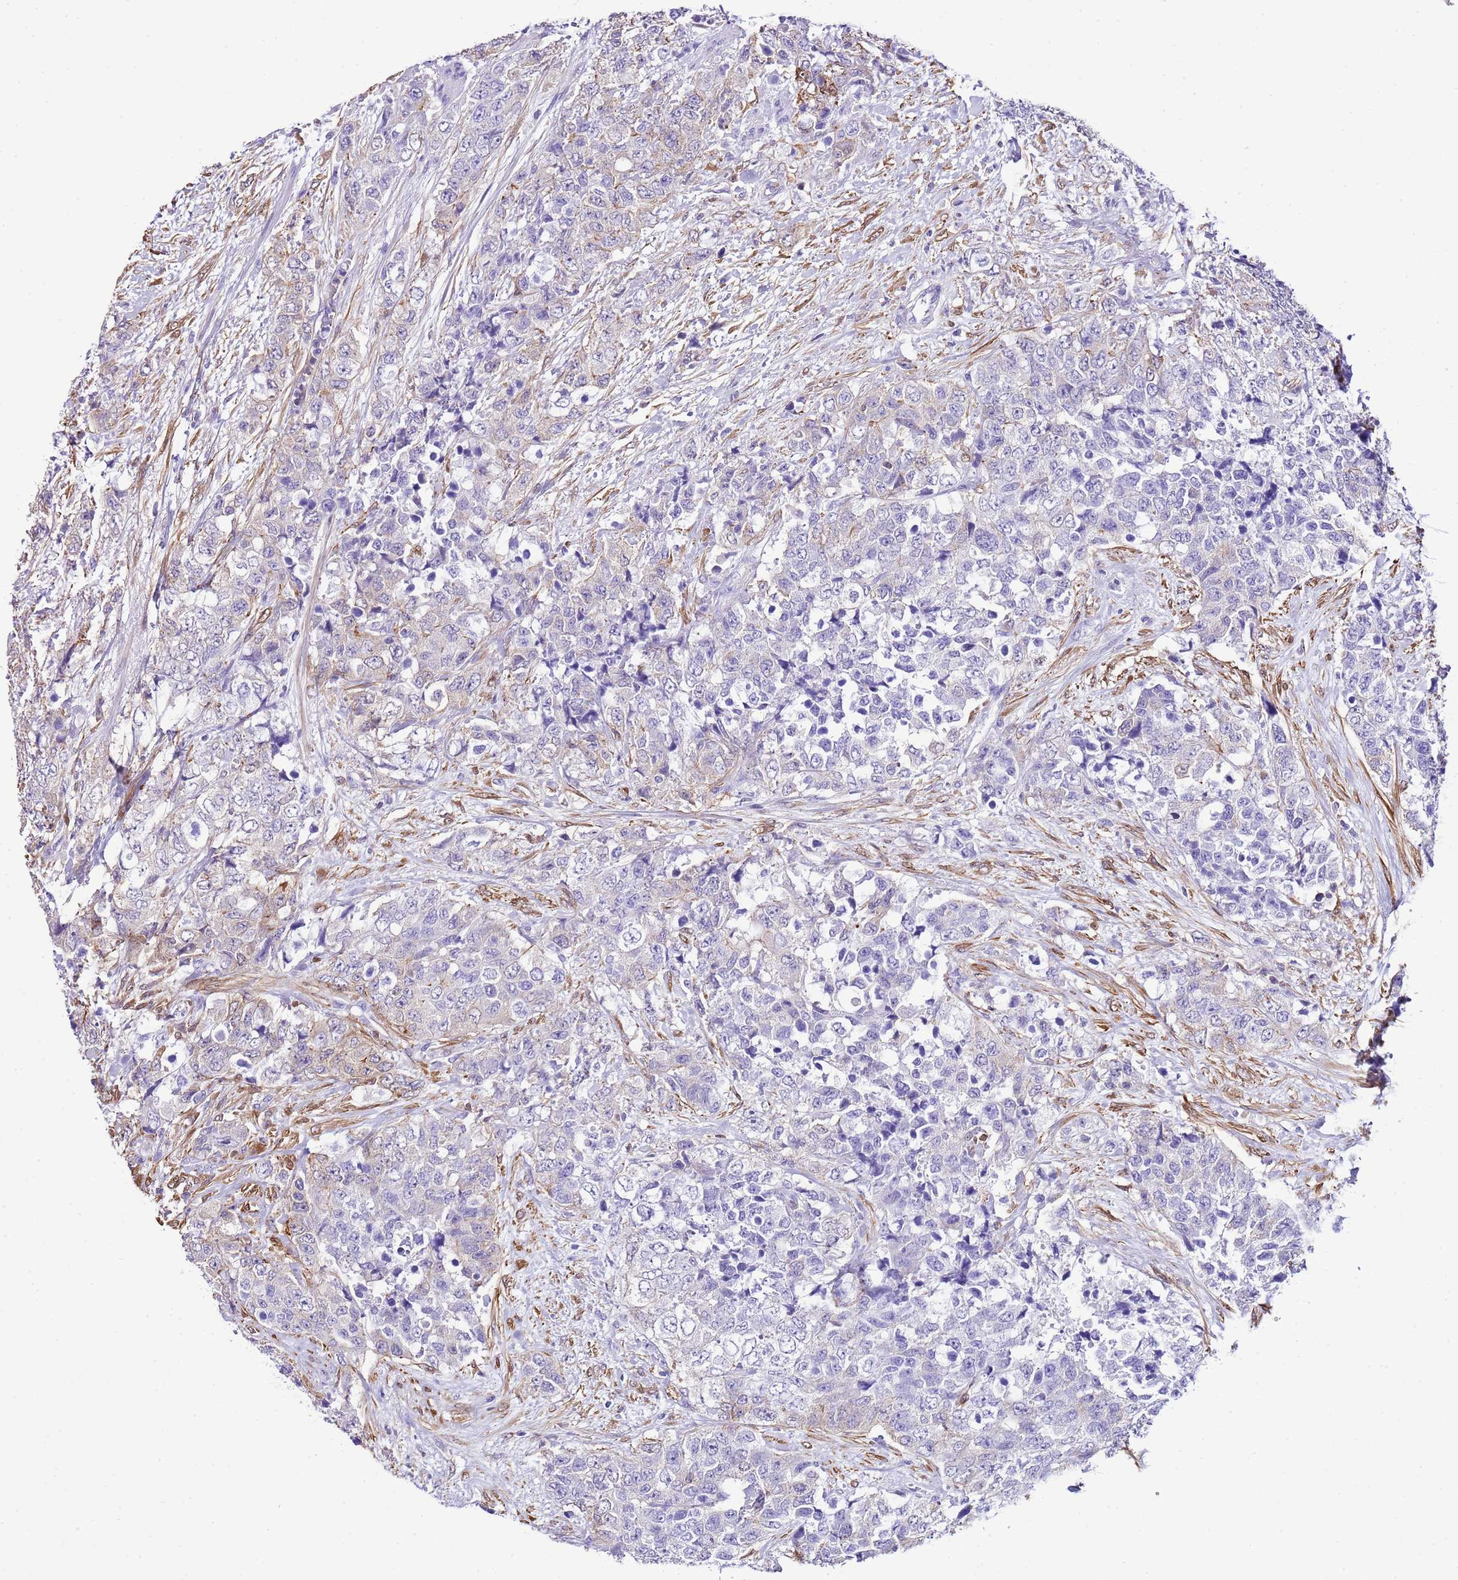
{"staining": {"intensity": "weak", "quantity": "<25%", "location": "cytoplasmic/membranous"}, "tissue": "urothelial cancer", "cell_type": "Tumor cells", "image_type": "cancer", "snomed": [{"axis": "morphology", "description": "Urothelial carcinoma, High grade"}, {"axis": "topography", "description": "Urinary bladder"}], "caption": "Urothelial carcinoma (high-grade) was stained to show a protein in brown. There is no significant expression in tumor cells.", "gene": "CNN2", "patient": {"sex": "female", "age": 78}}